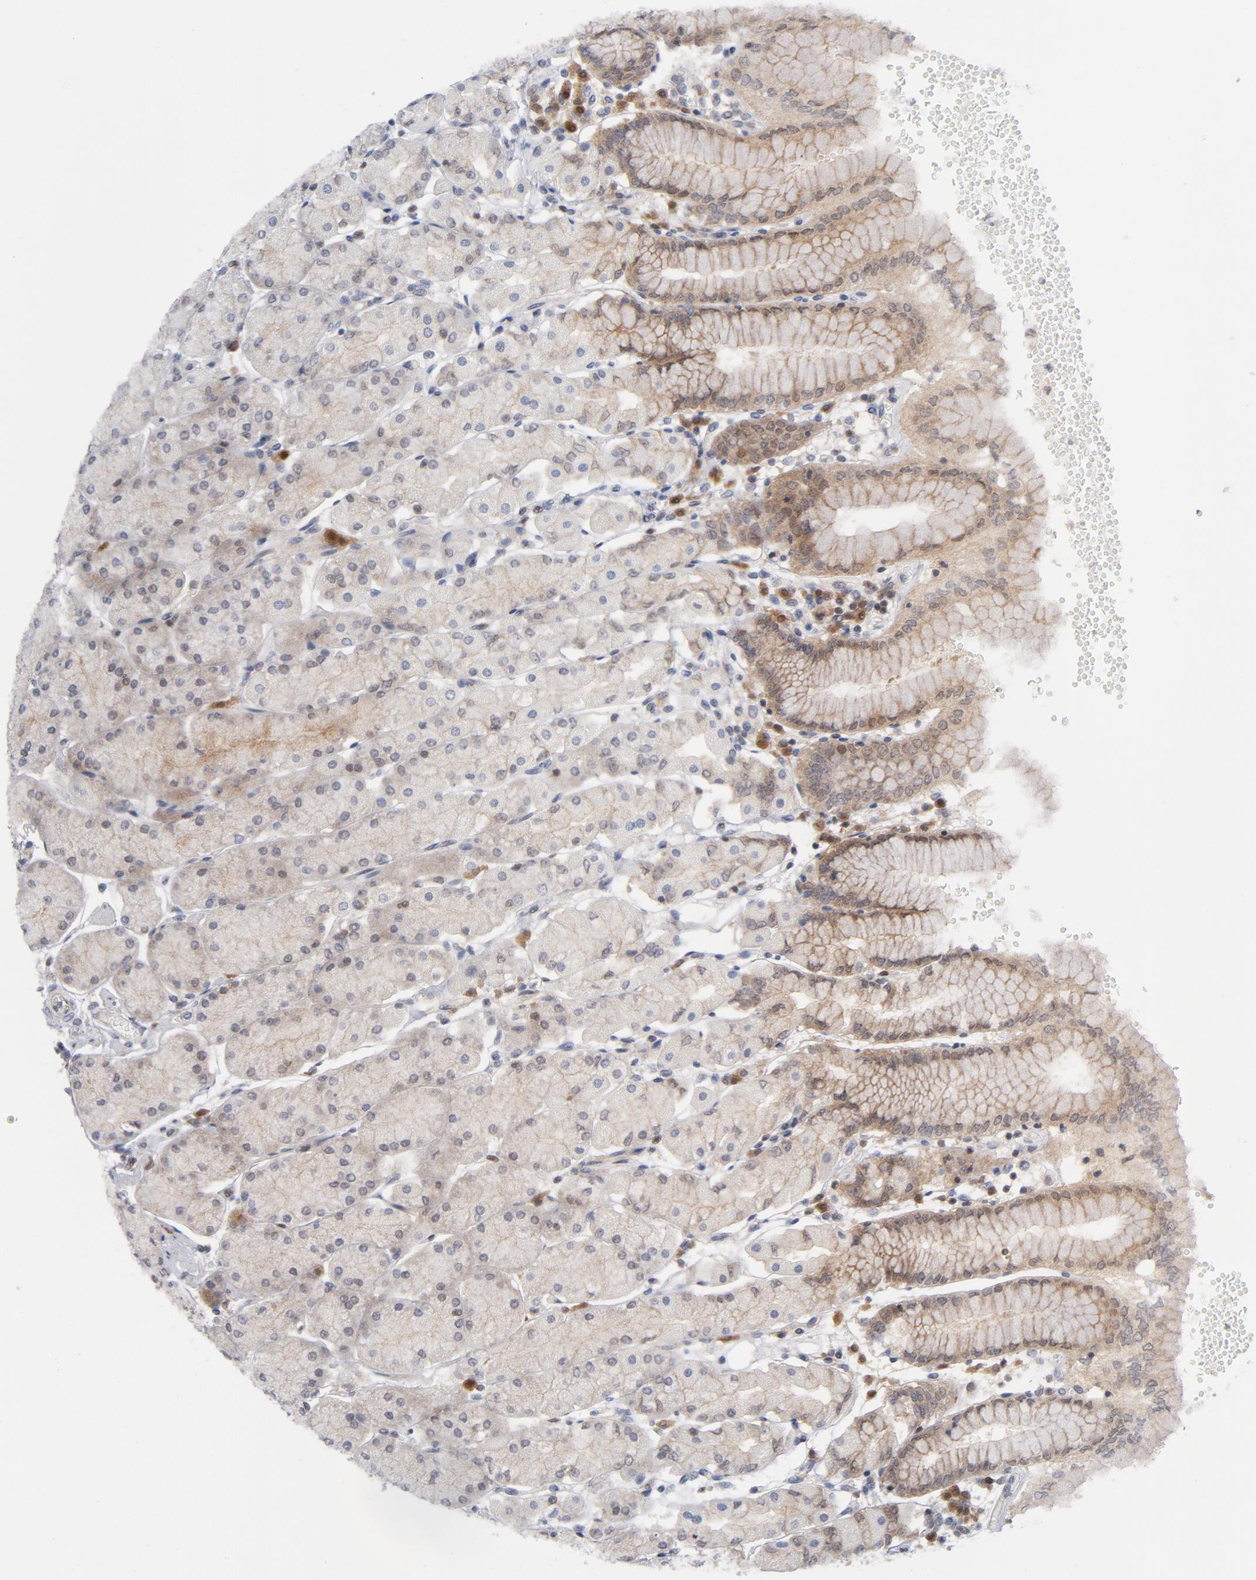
{"staining": {"intensity": "moderate", "quantity": "25%-75%", "location": "cytoplasmic/membranous"}, "tissue": "stomach", "cell_type": "Glandular cells", "image_type": "normal", "snomed": [{"axis": "morphology", "description": "Normal tissue, NOS"}, {"axis": "topography", "description": "Stomach, upper"}, {"axis": "topography", "description": "Stomach"}], "caption": "Immunohistochemistry histopathology image of benign stomach: human stomach stained using IHC displays medium levels of moderate protein expression localized specifically in the cytoplasmic/membranous of glandular cells, appearing as a cytoplasmic/membranous brown color.", "gene": "TRADD", "patient": {"sex": "male", "age": 76}}